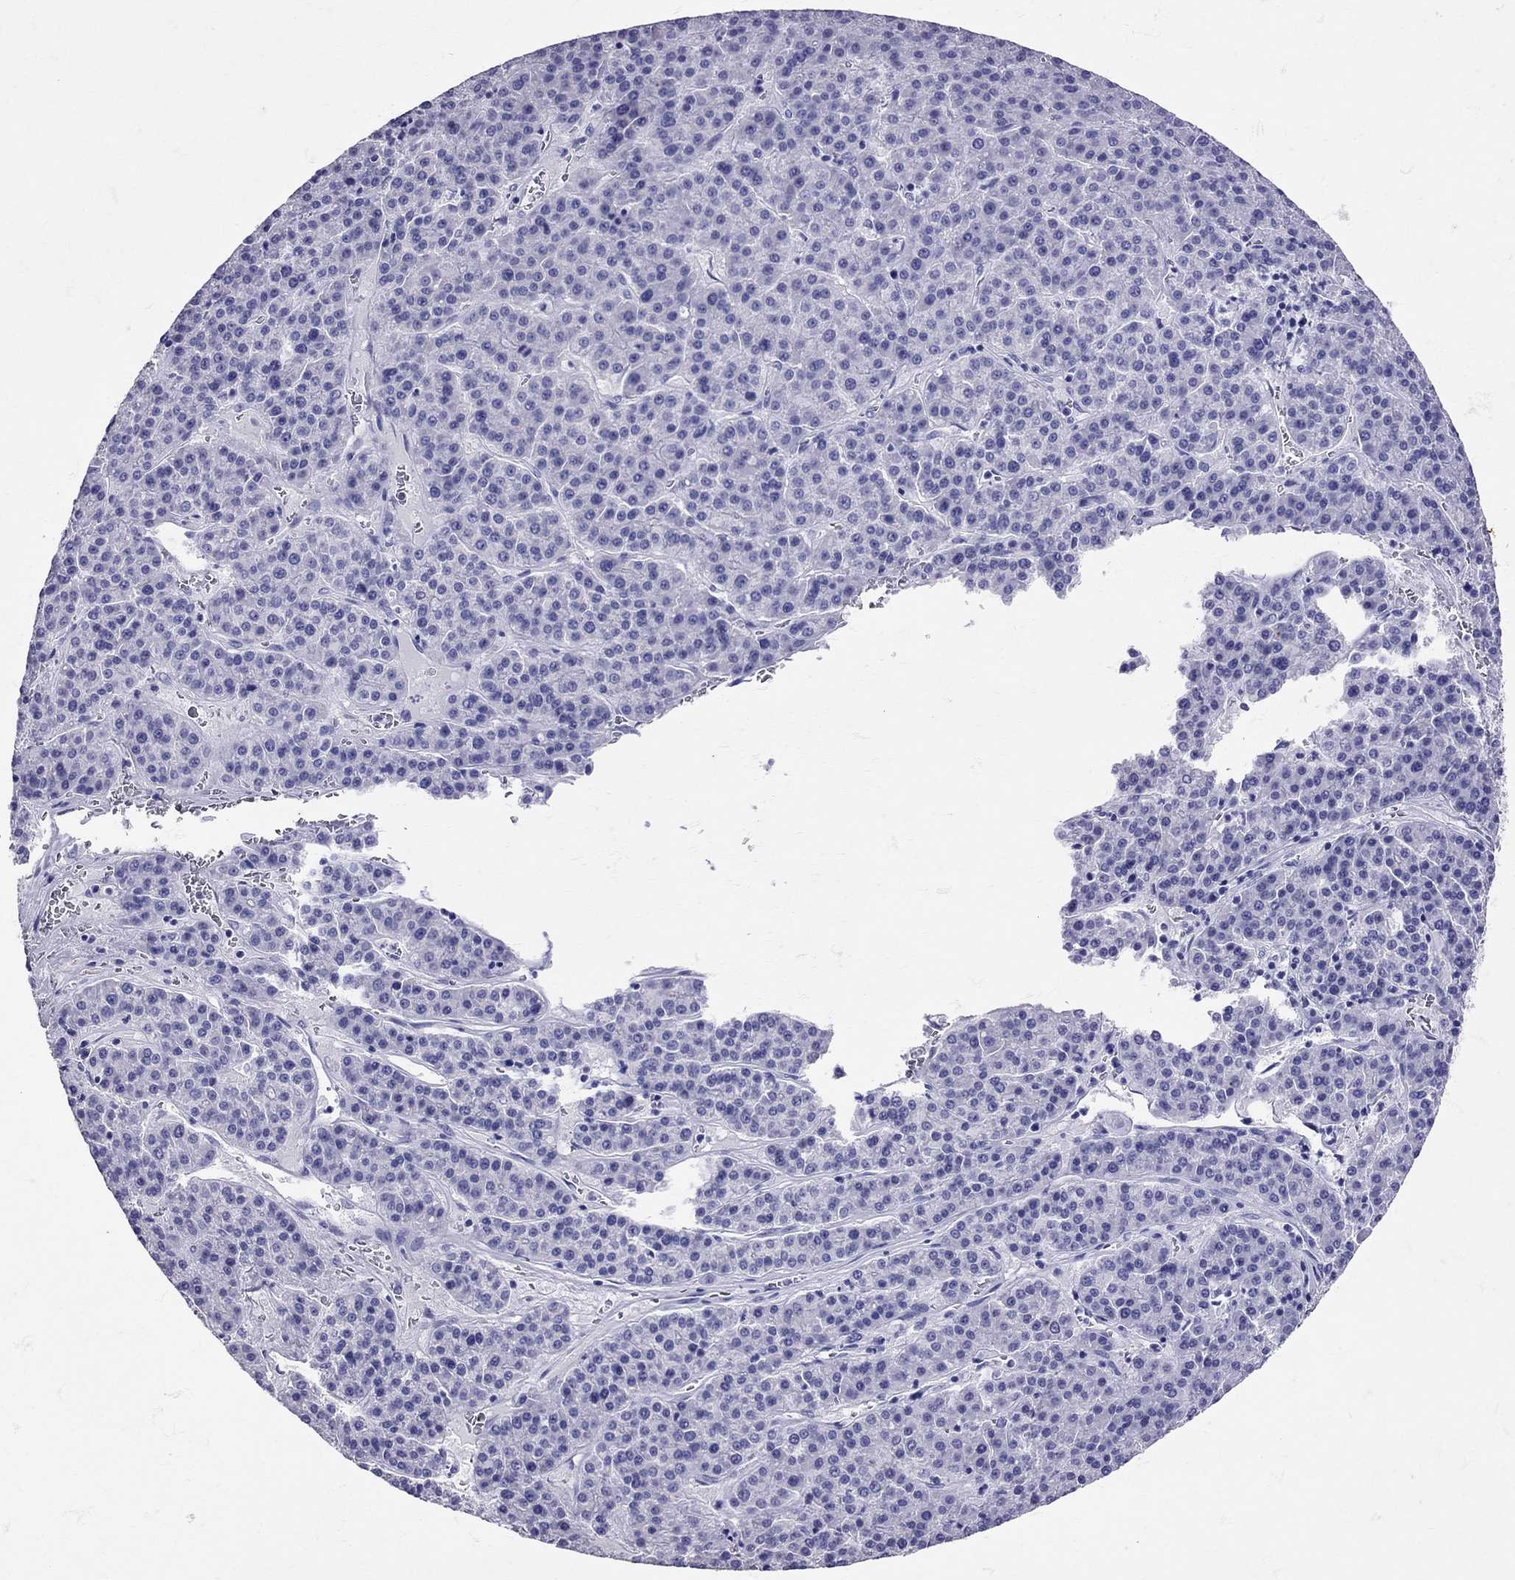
{"staining": {"intensity": "negative", "quantity": "none", "location": "none"}, "tissue": "liver cancer", "cell_type": "Tumor cells", "image_type": "cancer", "snomed": [{"axis": "morphology", "description": "Carcinoma, Hepatocellular, NOS"}, {"axis": "topography", "description": "Liver"}], "caption": "Liver cancer (hepatocellular carcinoma) was stained to show a protein in brown. There is no significant staining in tumor cells.", "gene": "AVP", "patient": {"sex": "female", "age": 58}}